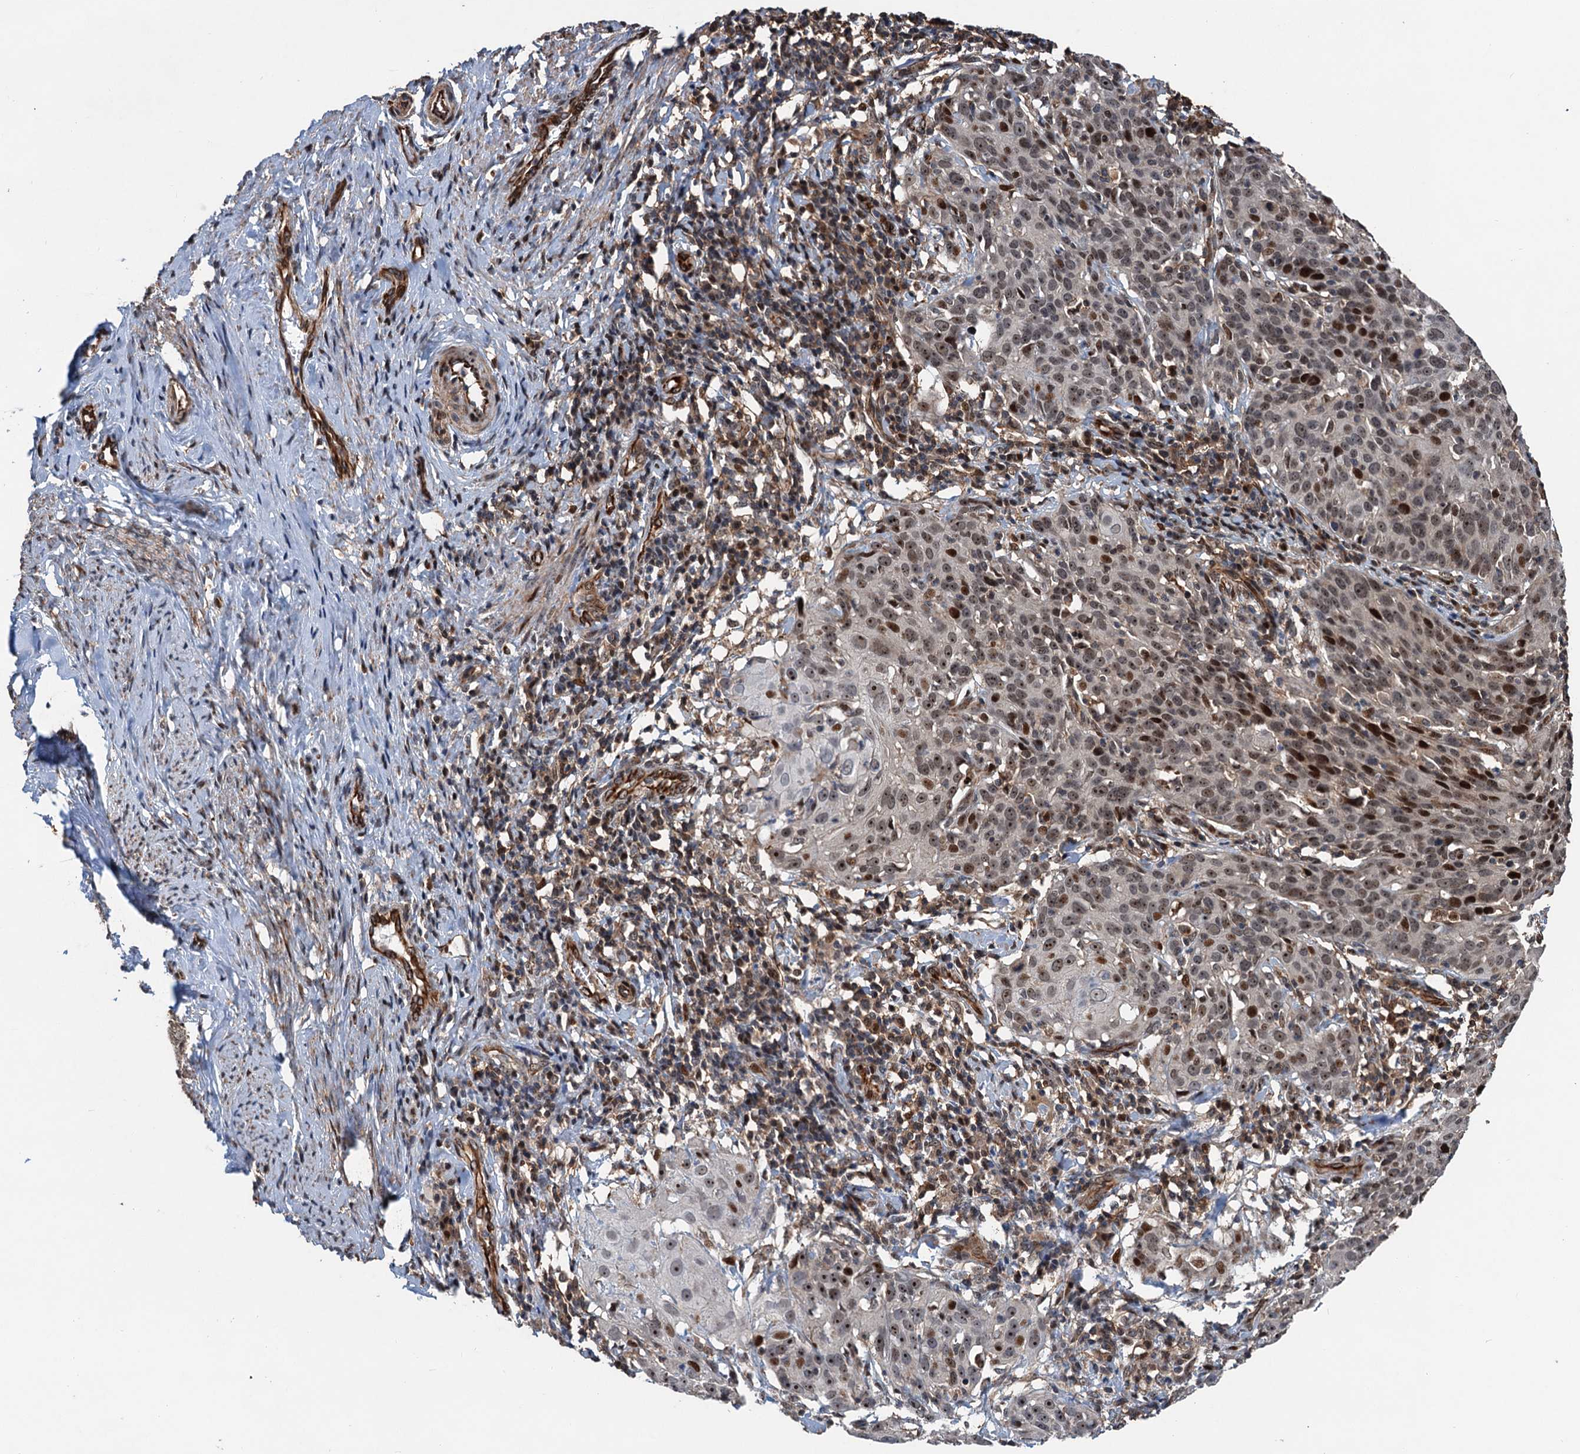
{"staining": {"intensity": "moderate", "quantity": ">75%", "location": "nuclear"}, "tissue": "cervical cancer", "cell_type": "Tumor cells", "image_type": "cancer", "snomed": [{"axis": "morphology", "description": "Squamous cell carcinoma, NOS"}, {"axis": "topography", "description": "Cervix"}], "caption": "Protein analysis of cervical cancer (squamous cell carcinoma) tissue exhibits moderate nuclear expression in approximately >75% of tumor cells. The staining was performed using DAB, with brown indicating positive protein expression. Nuclei are stained blue with hematoxylin.", "gene": "TMA16", "patient": {"sex": "female", "age": 50}}